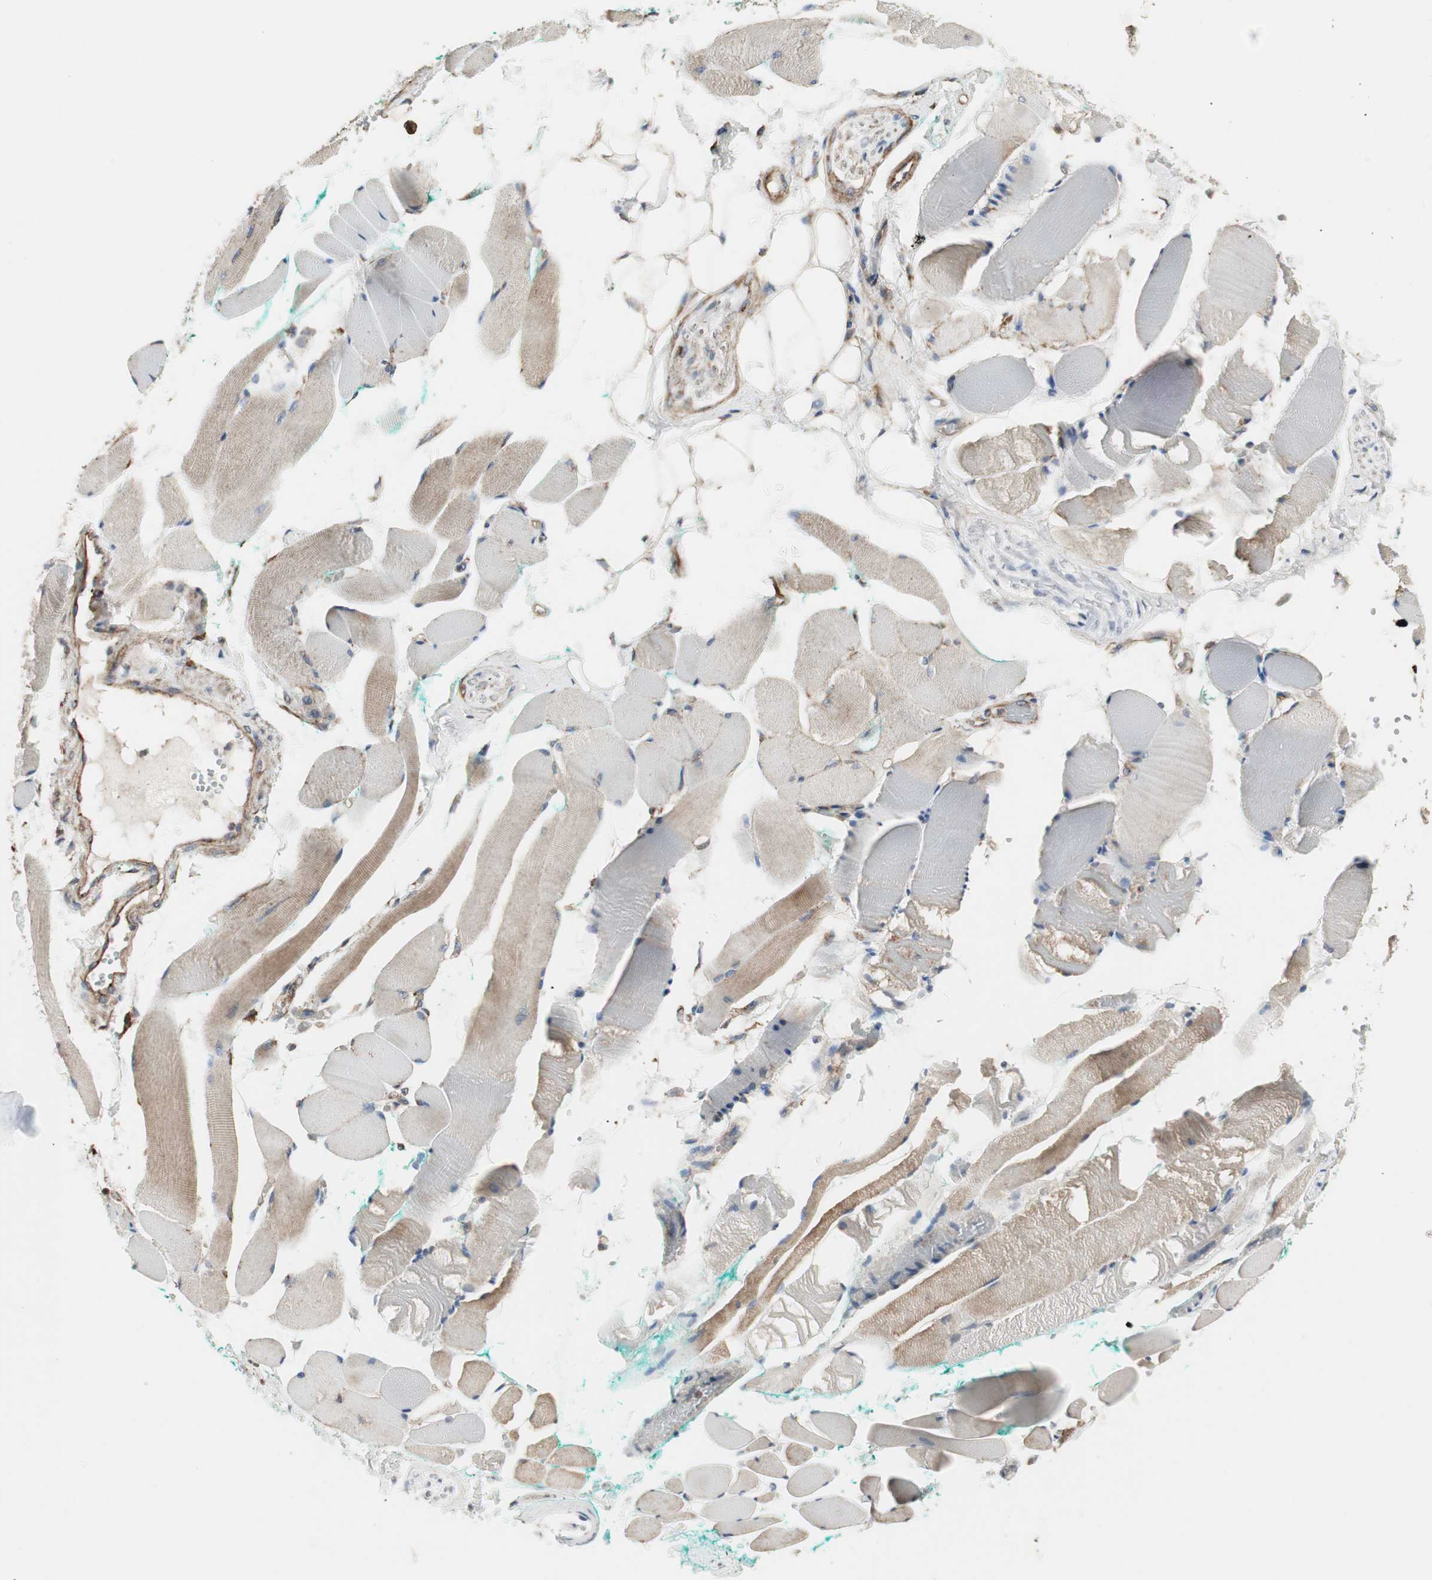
{"staining": {"intensity": "moderate", "quantity": "25%-75%", "location": "cytoplasmic/membranous"}, "tissue": "skeletal muscle", "cell_type": "Myocytes", "image_type": "normal", "snomed": [{"axis": "morphology", "description": "Normal tissue, NOS"}, {"axis": "topography", "description": "Skeletal muscle"}, {"axis": "topography", "description": "Peripheral nerve tissue"}], "caption": "The histopathology image displays a brown stain indicating the presence of a protein in the cytoplasmic/membranous of myocytes in skeletal muscle. (IHC, brightfield microscopy, high magnification).", "gene": "H6PD", "patient": {"sex": "female", "age": 84}}